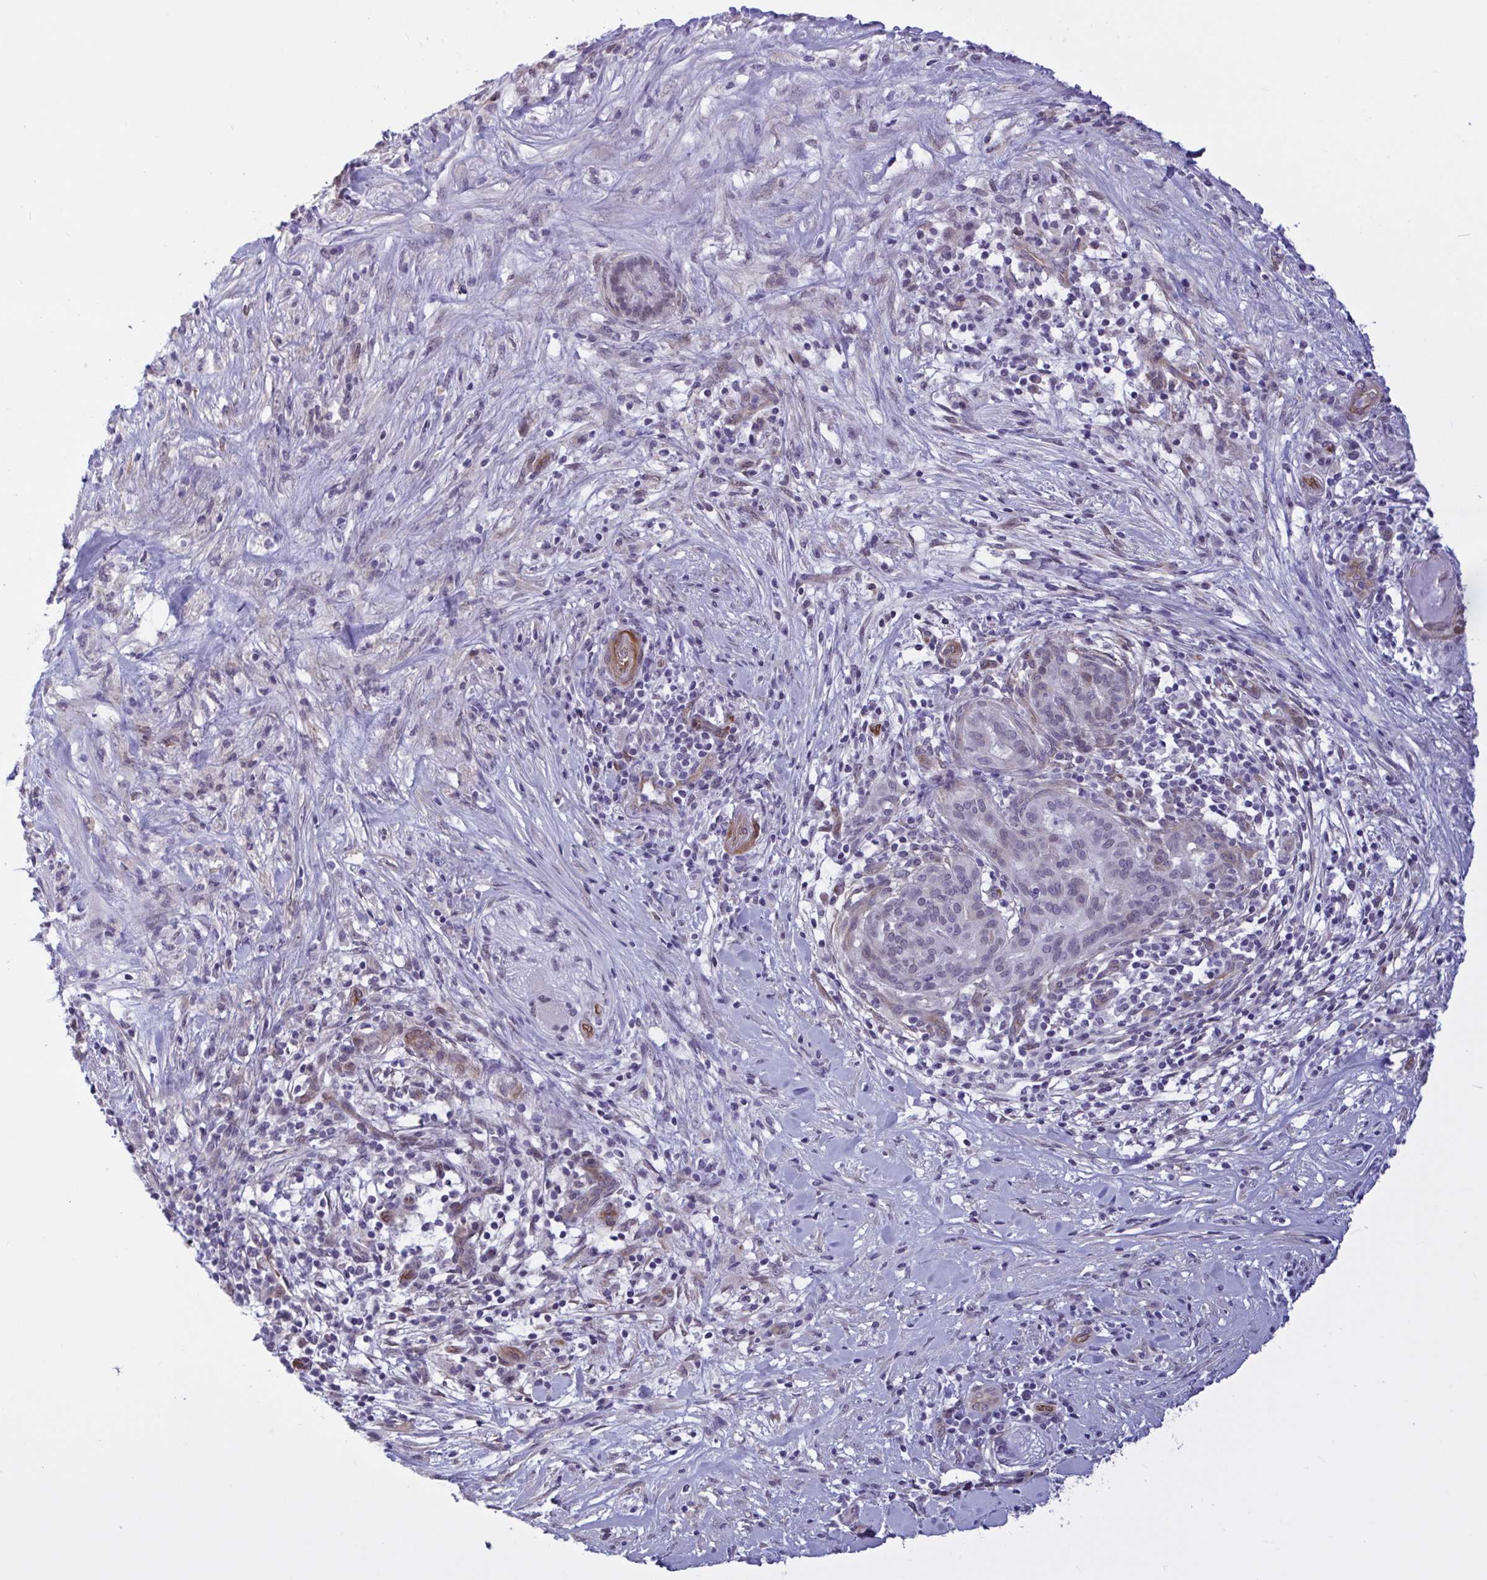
{"staining": {"intensity": "negative", "quantity": "none", "location": "none"}, "tissue": "pancreatic cancer", "cell_type": "Tumor cells", "image_type": "cancer", "snomed": [{"axis": "morphology", "description": "Adenocarcinoma, NOS"}, {"axis": "topography", "description": "Pancreas"}], "caption": "There is no significant staining in tumor cells of pancreatic adenocarcinoma. The staining was performed using DAB (3,3'-diaminobenzidine) to visualize the protein expression in brown, while the nuclei were stained in blue with hematoxylin (Magnification: 20x).", "gene": "EML1", "patient": {"sex": "male", "age": 44}}